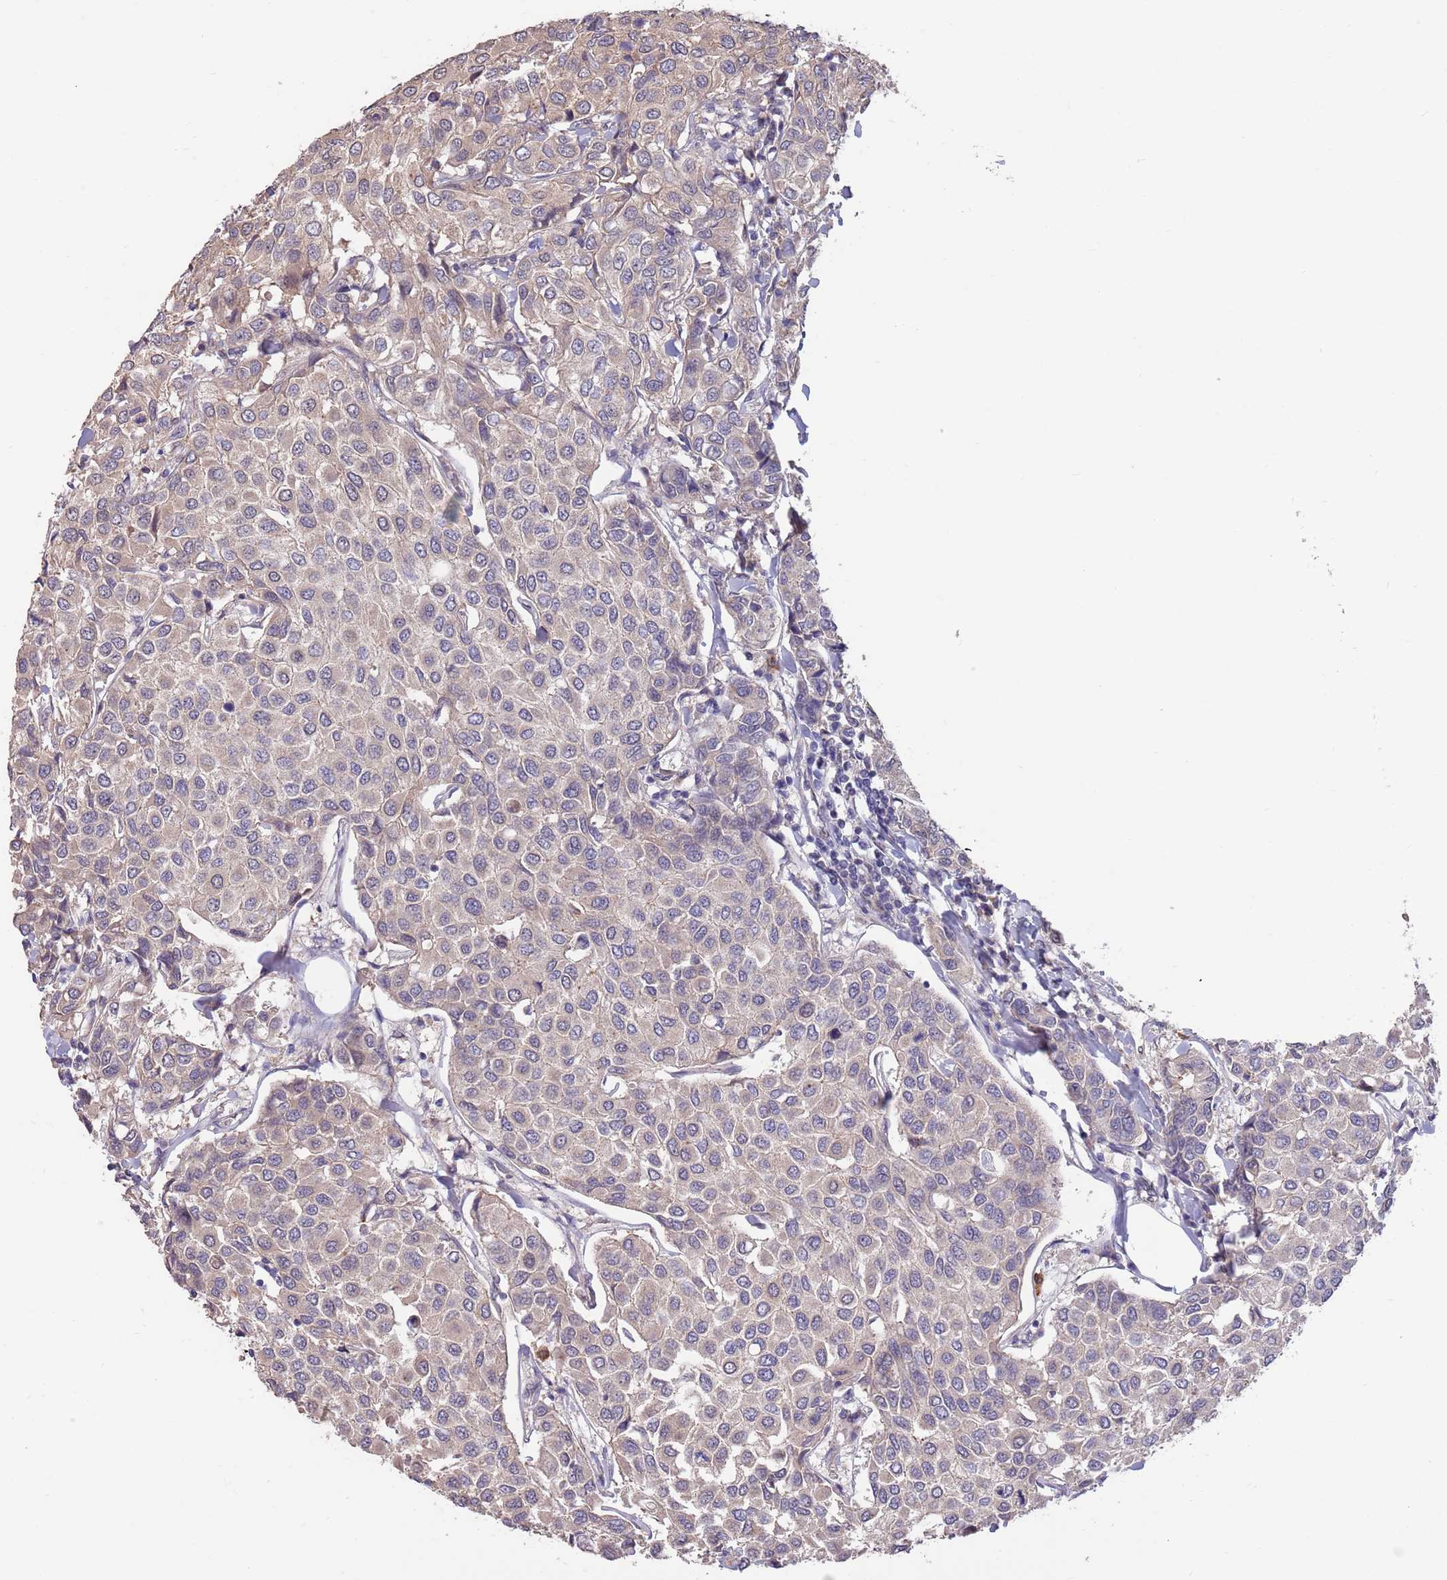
{"staining": {"intensity": "weak", "quantity": ">75%", "location": "cytoplasmic/membranous"}, "tissue": "breast cancer", "cell_type": "Tumor cells", "image_type": "cancer", "snomed": [{"axis": "morphology", "description": "Duct carcinoma"}, {"axis": "topography", "description": "Breast"}], "caption": "The immunohistochemical stain shows weak cytoplasmic/membranous positivity in tumor cells of breast cancer tissue. The staining was performed using DAB (3,3'-diaminobenzidine) to visualize the protein expression in brown, while the nuclei were stained in blue with hematoxylin (Magnification: 20x).", "gene": "MARVELD2", "patient": {"sex": "female", "age": 55}}